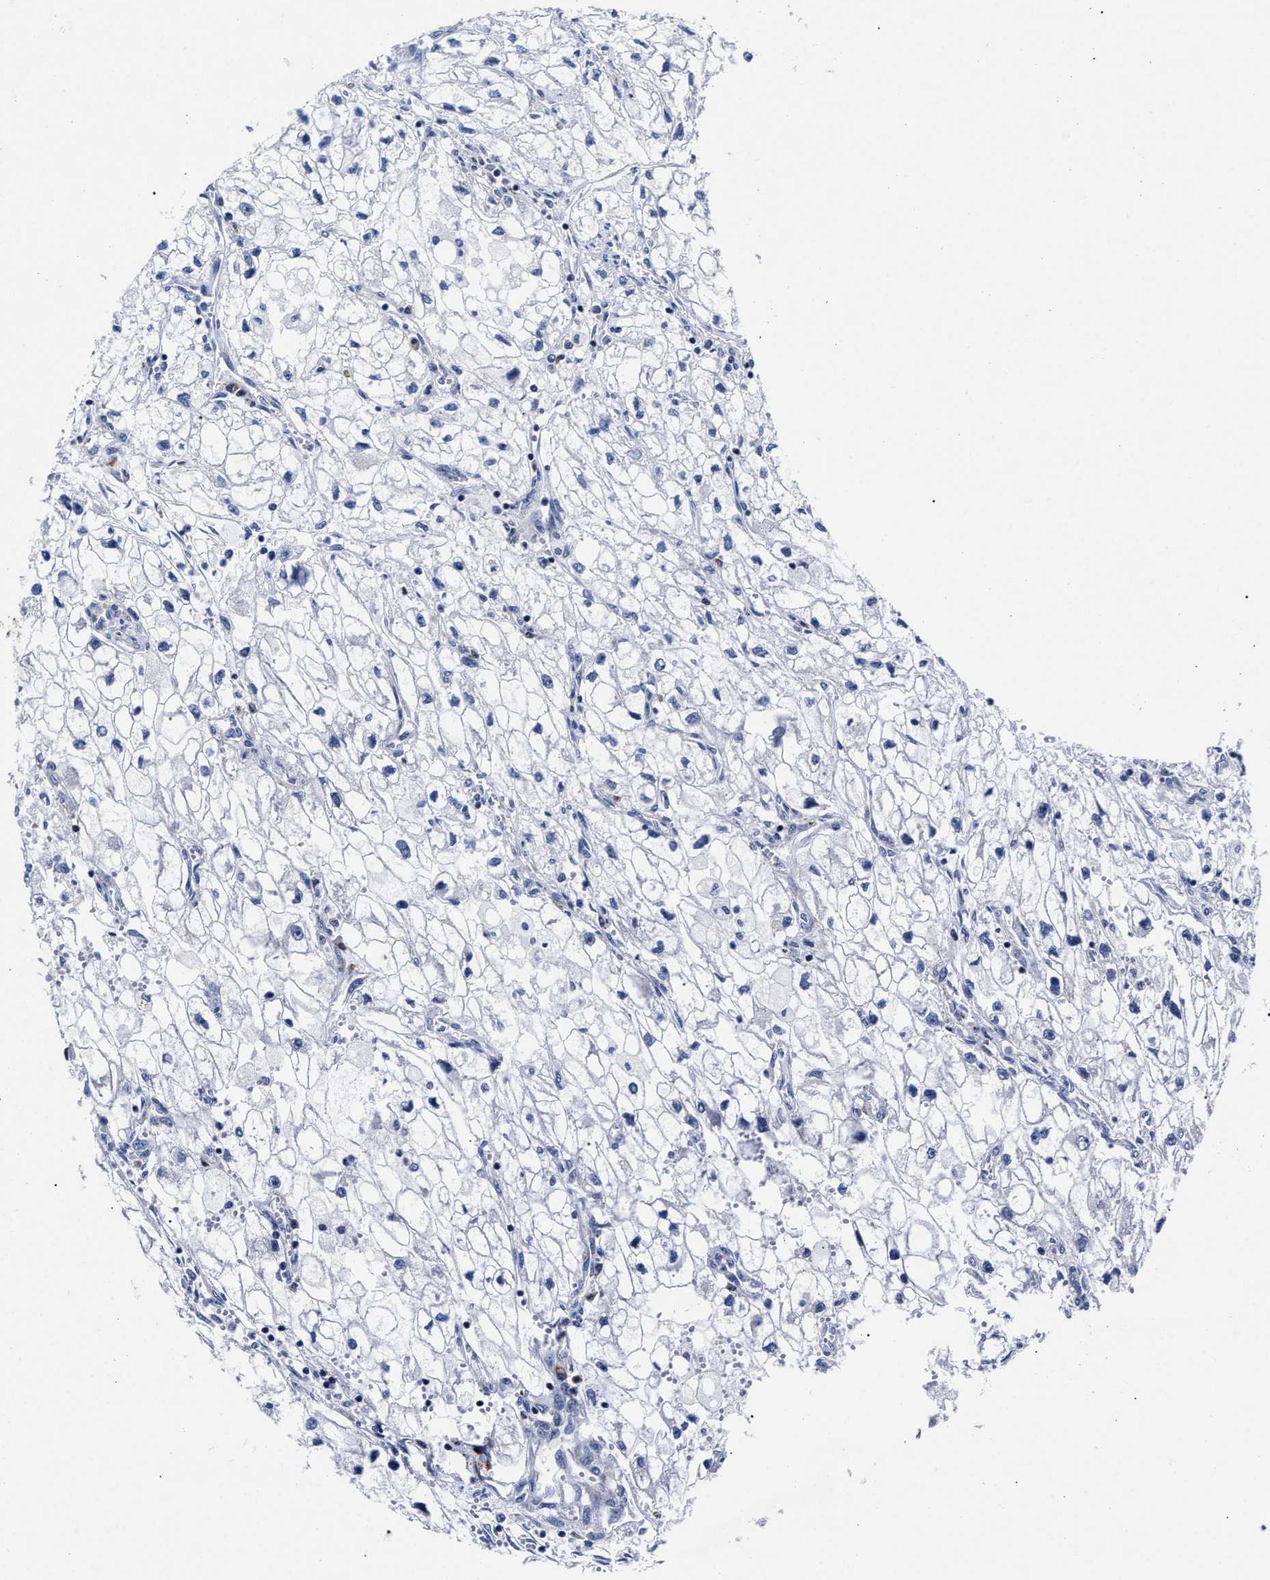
{"staining": {"intensity": "negative", "quantity": "none", "location": "none"}, "tissue": "renal cancer", "cell_type": "Tumor cells", "image_type": "cancer", "snomed": [{"axis": "morphology", "description": "Adenocarcinoma, NOS"}, {"axis": "topography", "description": "Kidney"}], "caption": "Immunohistochemistry (IHC) histopathology image of neoplastic tissue: human adenocarcinoma (renal) stained with DAB (3,3'-diaminobenzidine) demonstrates no significant protein staining in tumor cells. (Brightfield microscopy of DAB (3,3'-diaminobenzidine) immunohistochemistry (IHC) at high magnification).", "gene": "HINT2", "patient": {"sex": "female", "age": 70}}